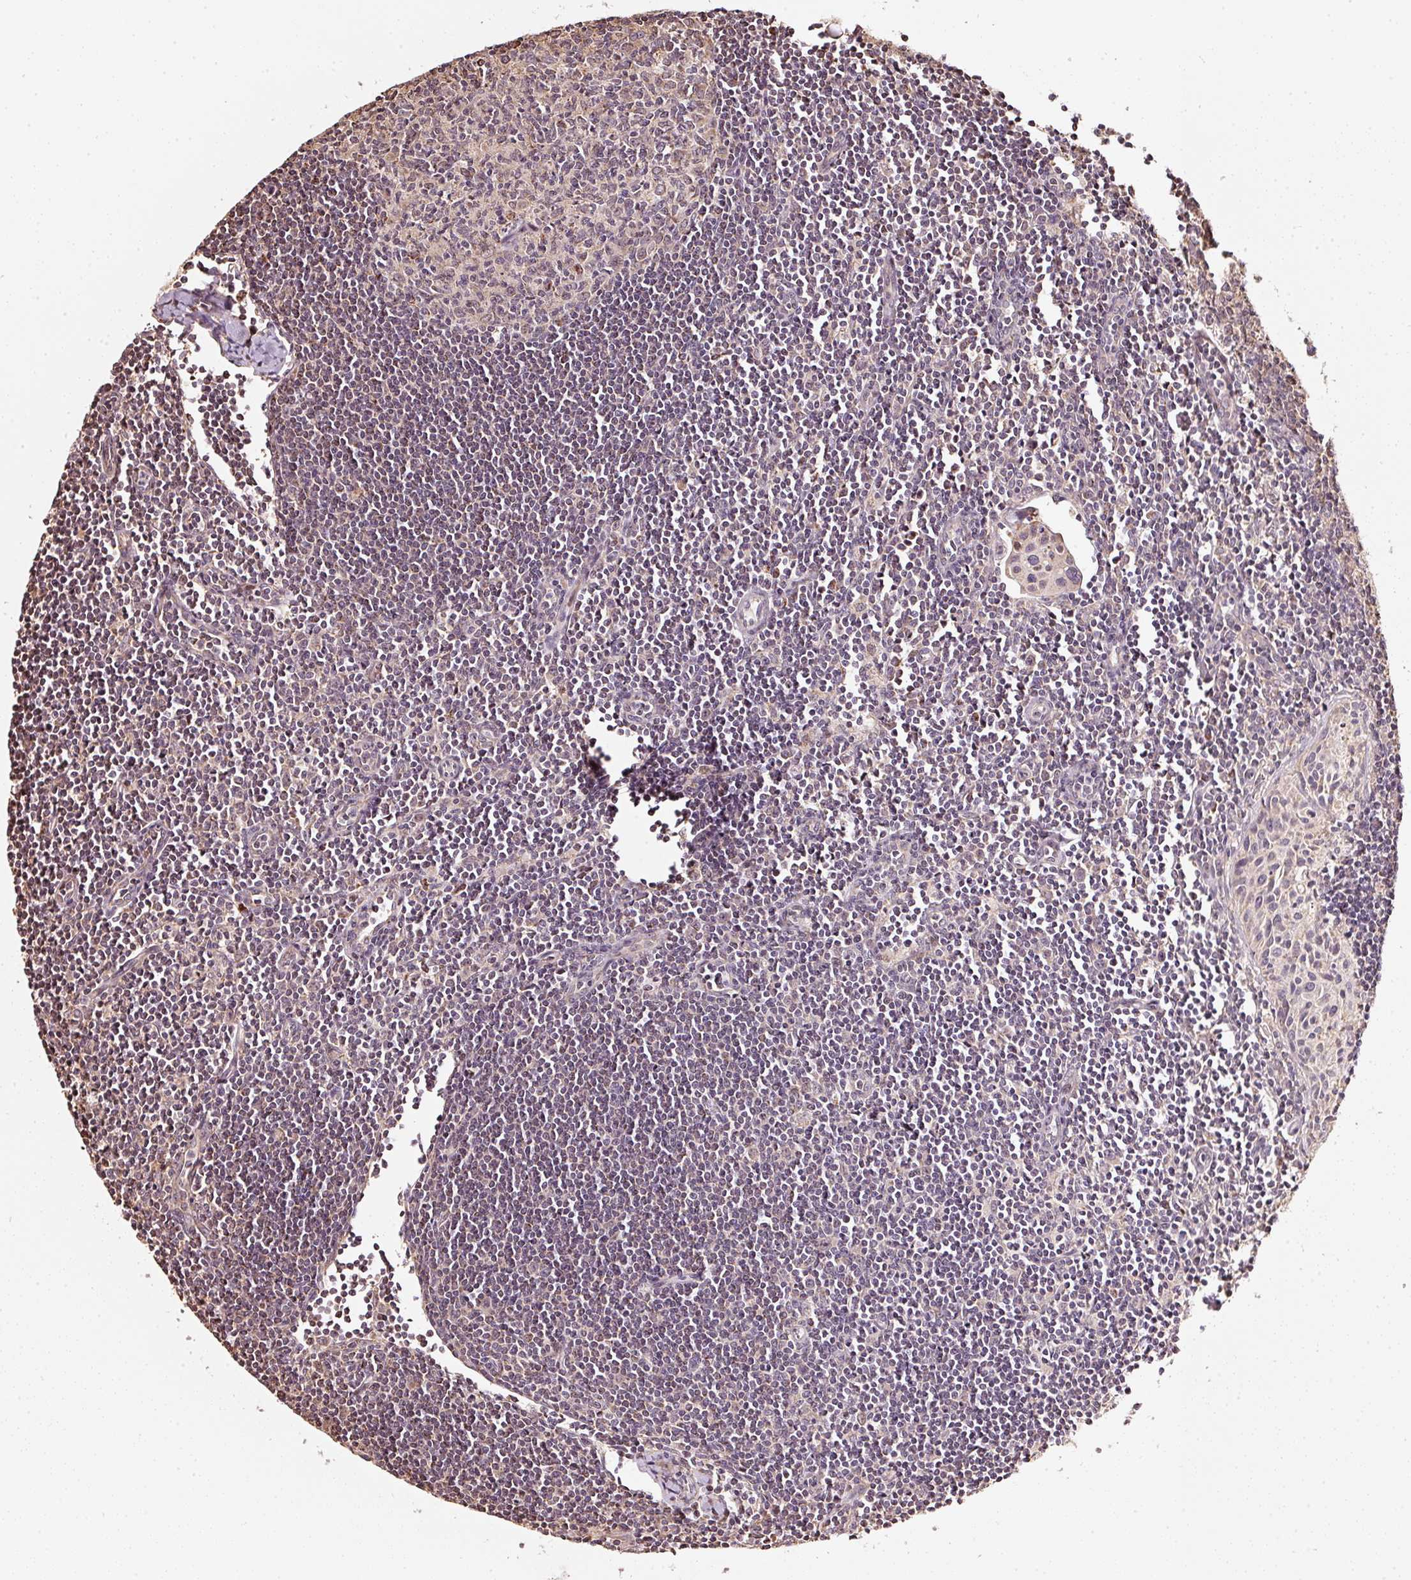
{"staining": {"intensity": "weak", "quantity": "<25%", "location": "nuclear"}, "tissue": "lymph node", "cell_type": "Germinal center cells", "image_type": "normal", "snomed": [{"axis": "morphology", "description": "Normal tissue, NOS"}, {"axis": "topography", "description": "Lymph node"}], "caption": "IHC histopathology image of normal lymph node: lymph node stained with DAB (3,3'-diaminobenzidine) demonstrates no significant protein staining in germinal center cells. (Brightfield microscopy of DAB immunohistochemistry (IHC) at high magnification).", "gene": "RAB35", "patient": {"sex": "female", "age": 29}}